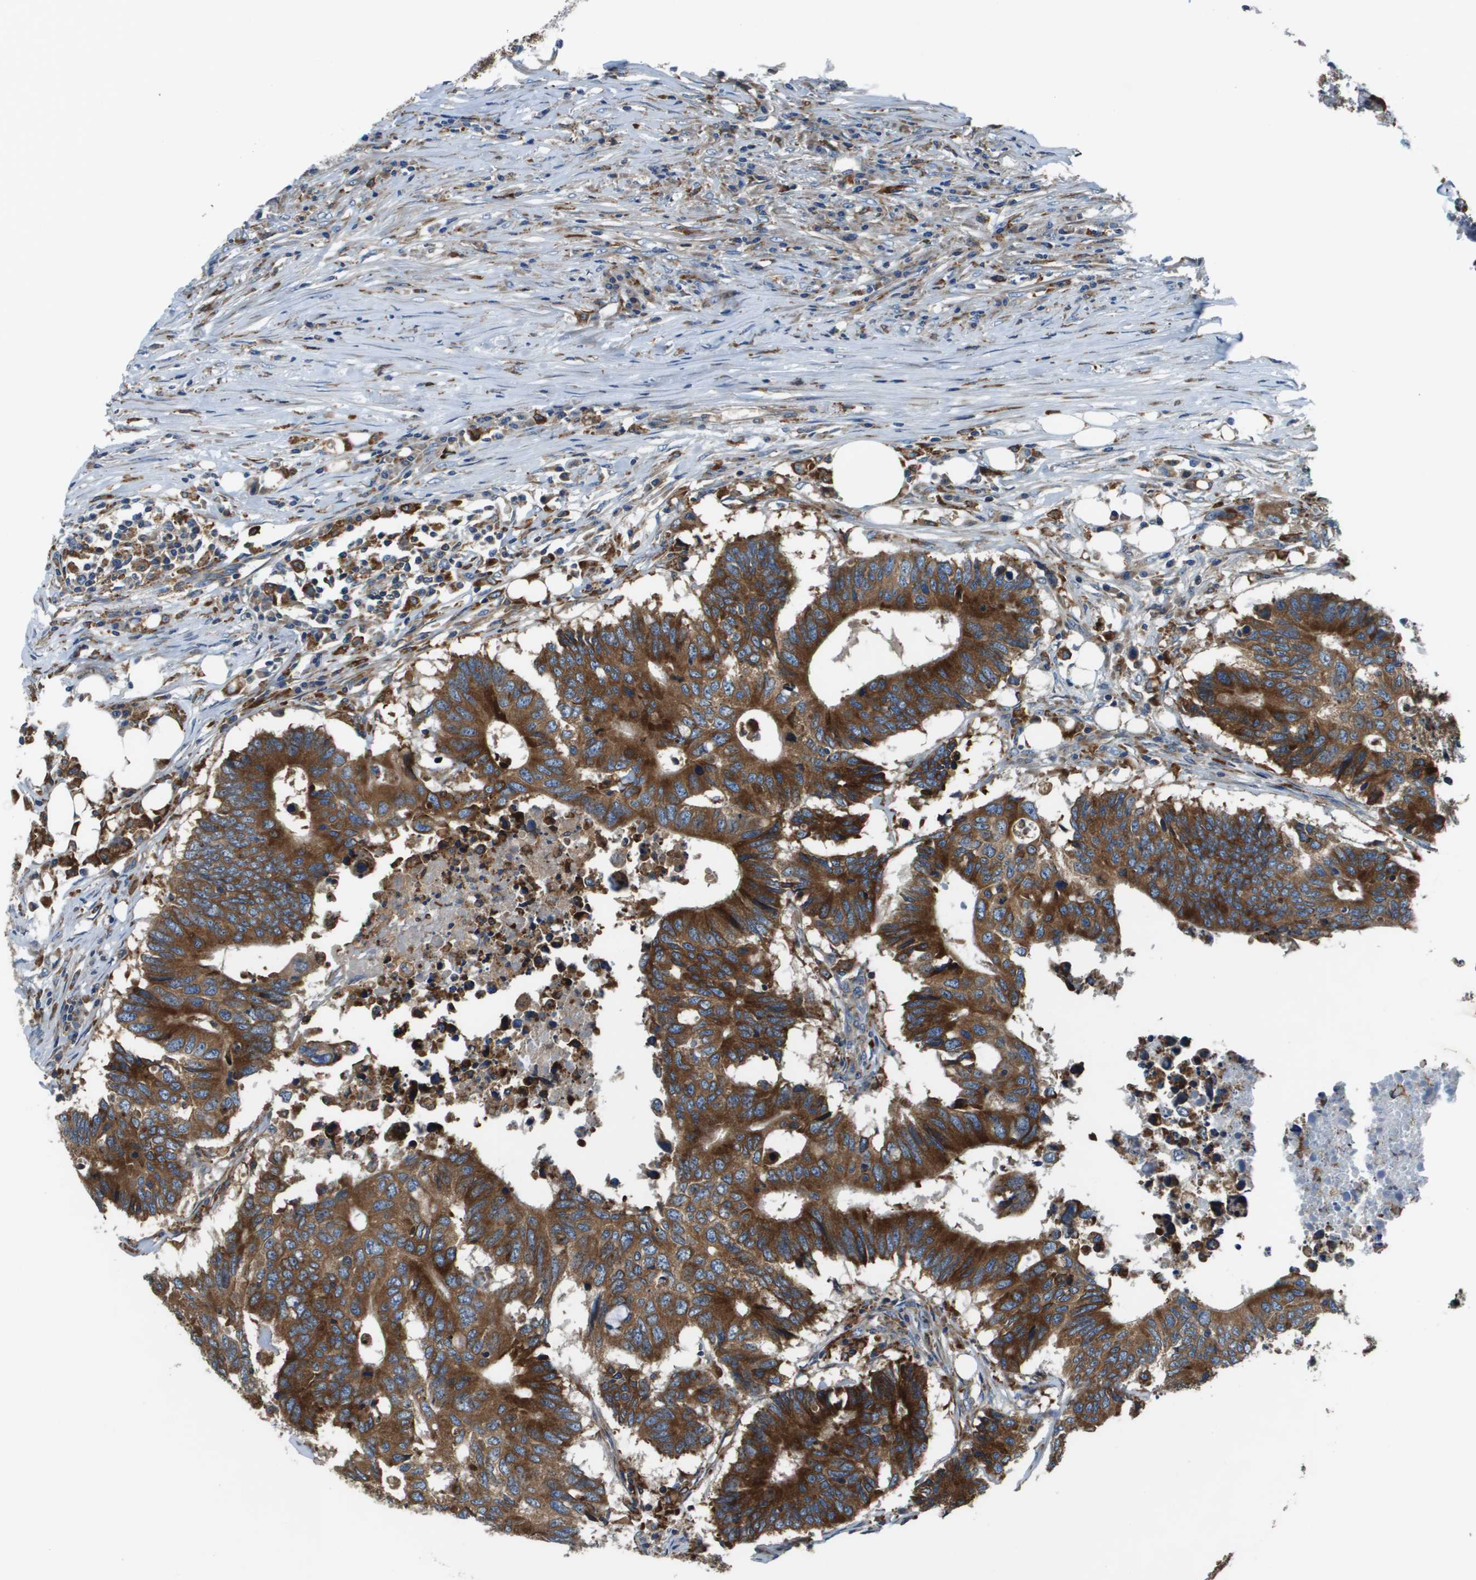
{"staining": {"intensity": "strong", "quantity": ">75%", "location": "cytoplasmic/membranous"}, "tissue": "colorectal cancer", "cell_type": "Tumor cells", "image_type": "cancer", "snomed": [{"axis": "morphology", "description": "Adenocarcinoma, NOS"}, {"axis": "topography", "description": "Colon"}], "caption": "Protein analysis of adenocarcinoma (colorectal) tissue exhibits strong cytoplasmic/membranous expression in about >75% of tumor cells.", "gene": "CNPY3", "patient": {"sex": "male", "age": 71}}